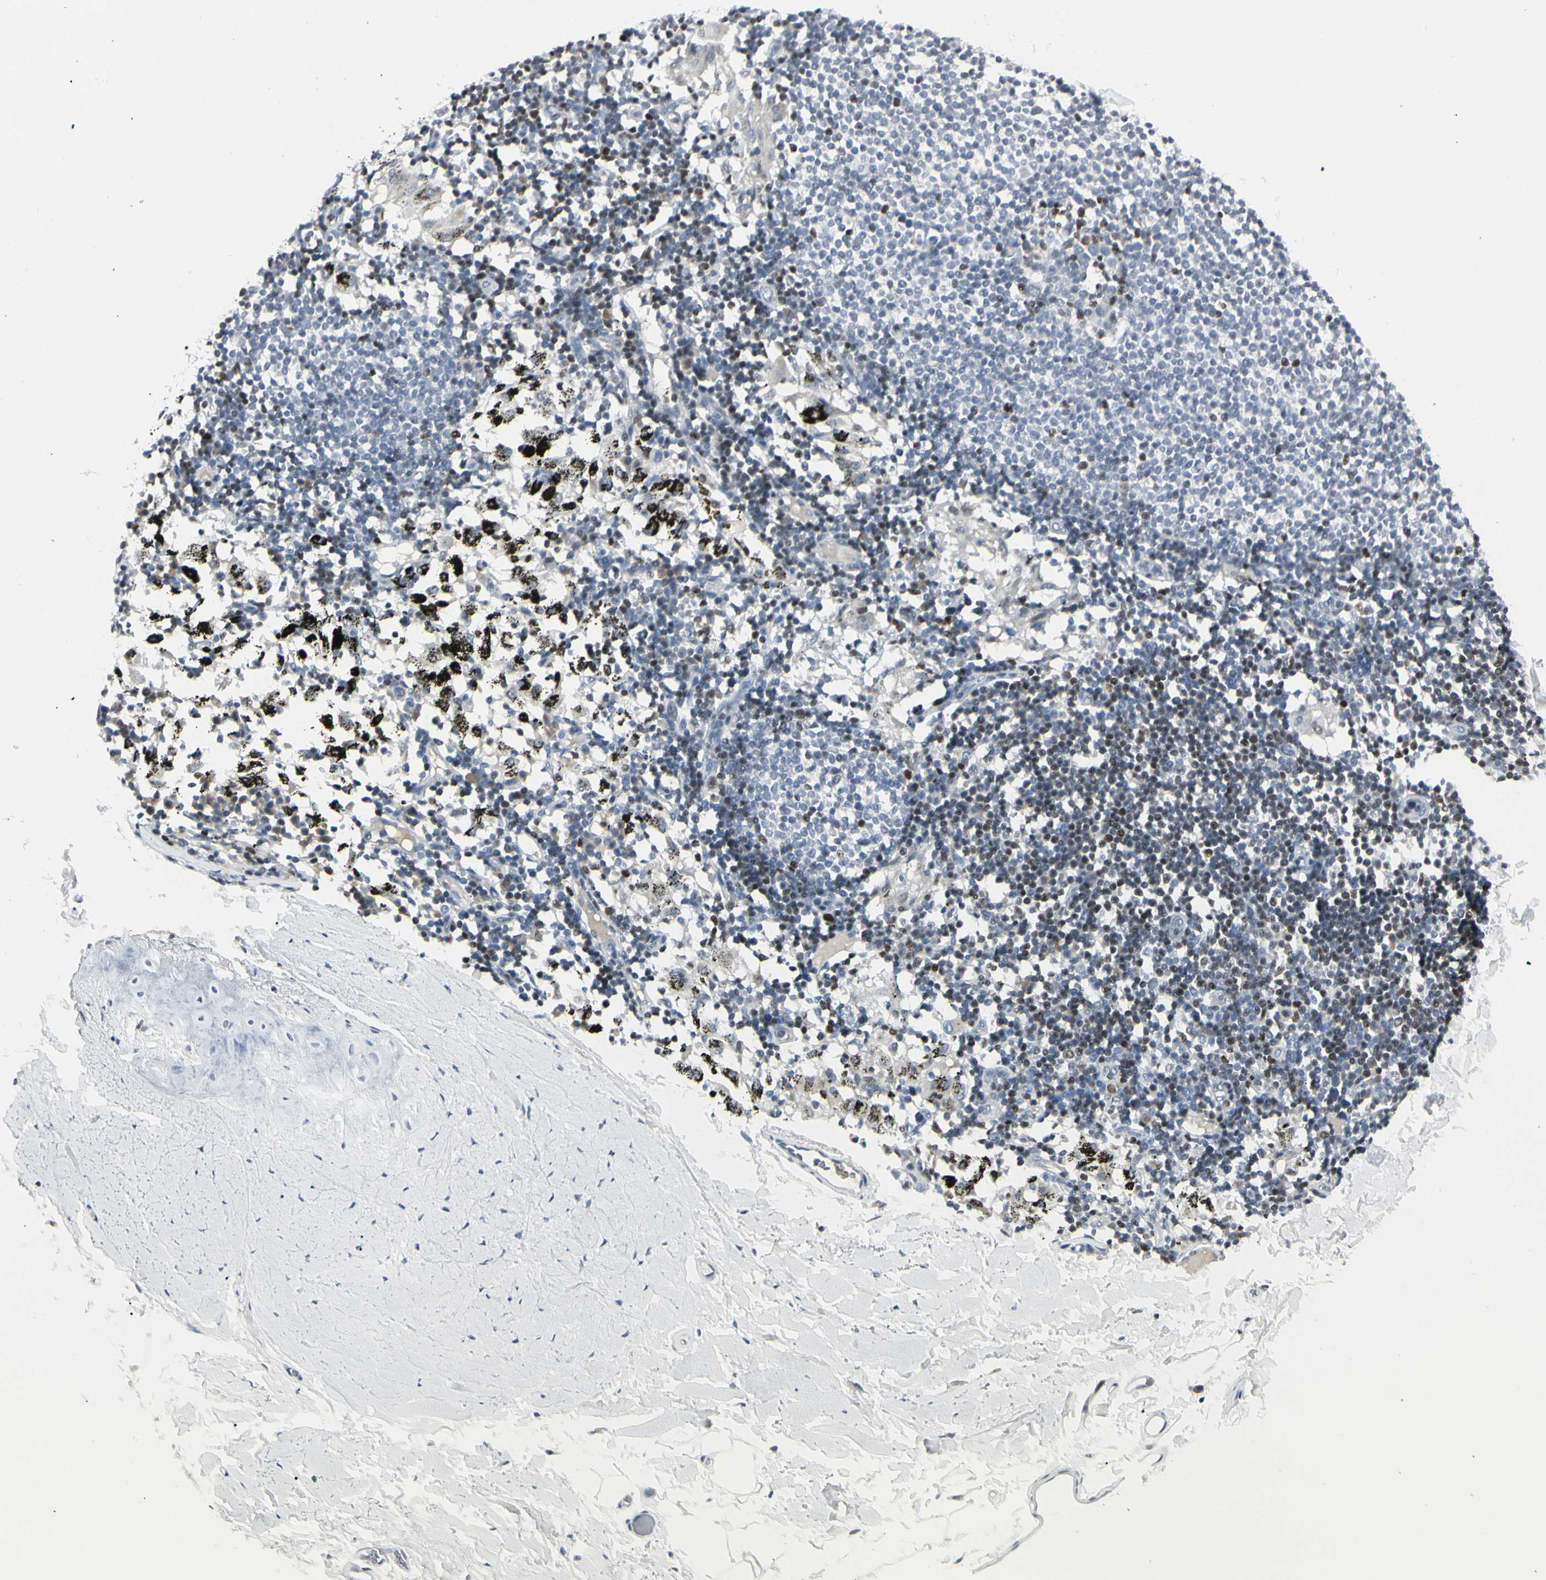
{"staining": {"intensity": "negative", "quantity": "none", "location": "none"}, "tissue": "adipose tissue", "cell_type": "Adipocytes", "image_type": "normal", "snomed": [{"axis": "morphology", "description": "Normal tissue, NOS"}, {"axis": "topography", "description": "Cartilage tissue"}, {"axis": "topography", "description": "Bronchus"}], "caption": "A micrograph of human adipose tissue is negative for staining in adipocytes. (Immunohistochemistry (ihc), brightfield microscopy, high magnification).", "gene": "ZBTB7B", "patient": {"sex": "female", "age": 73}}